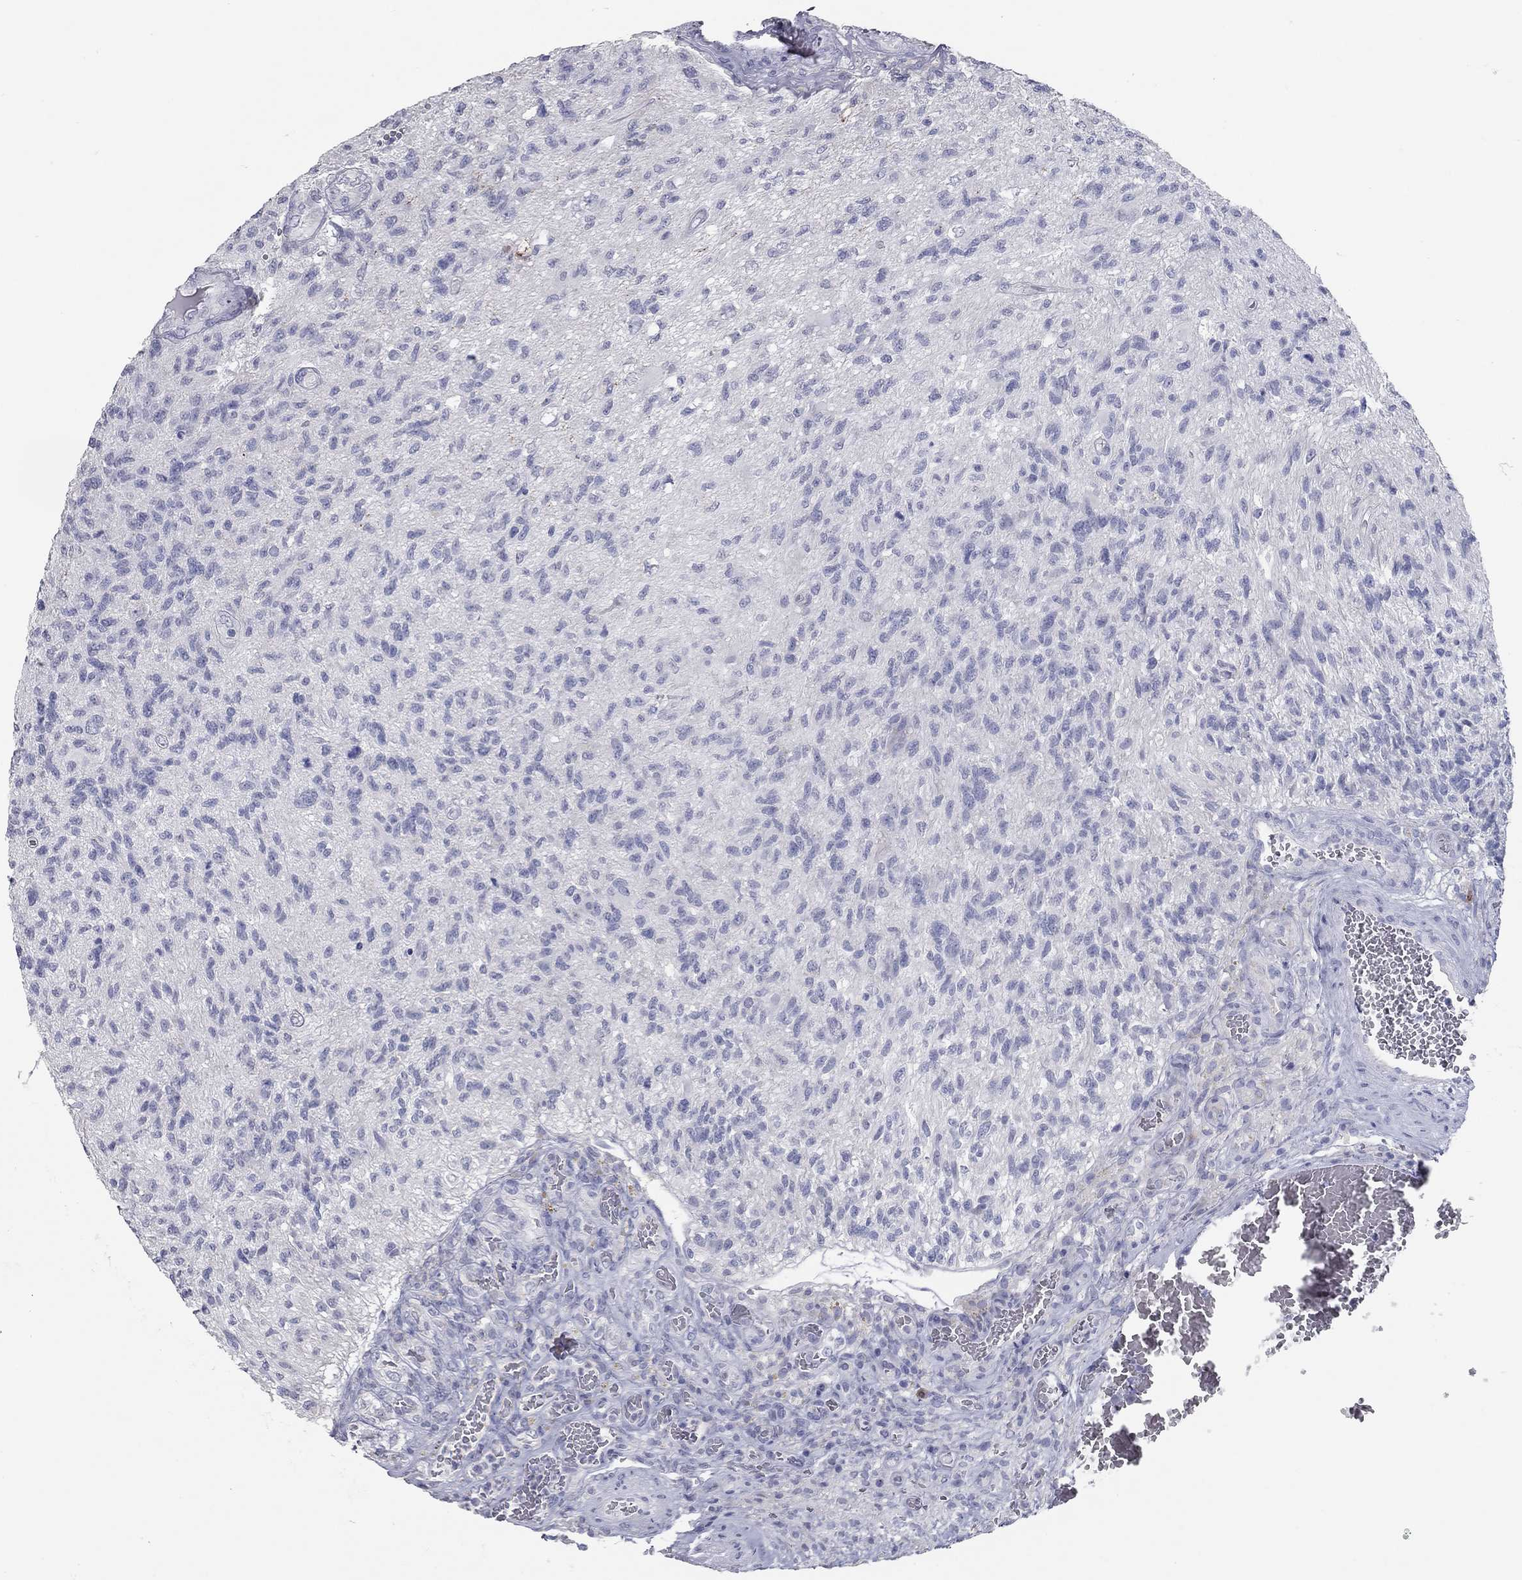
{"staining": {"intensity": "negative", "quantity": "none", "location": "none"}, "tissue": "glioma", "cell_type": "Tumor cells", "image_type": "cancer", "snomed": [{"axis": "morphology", "description": "Glioma, malignant, High grade"}, {"axis": "topography", "description": "Brain"}], "caption": "Human glioma stained for a protein using immunohistochemistry shows no positivity in tumor cells.", "gene": "TAC1", "patient": {"sex": "male", "age": 56}}